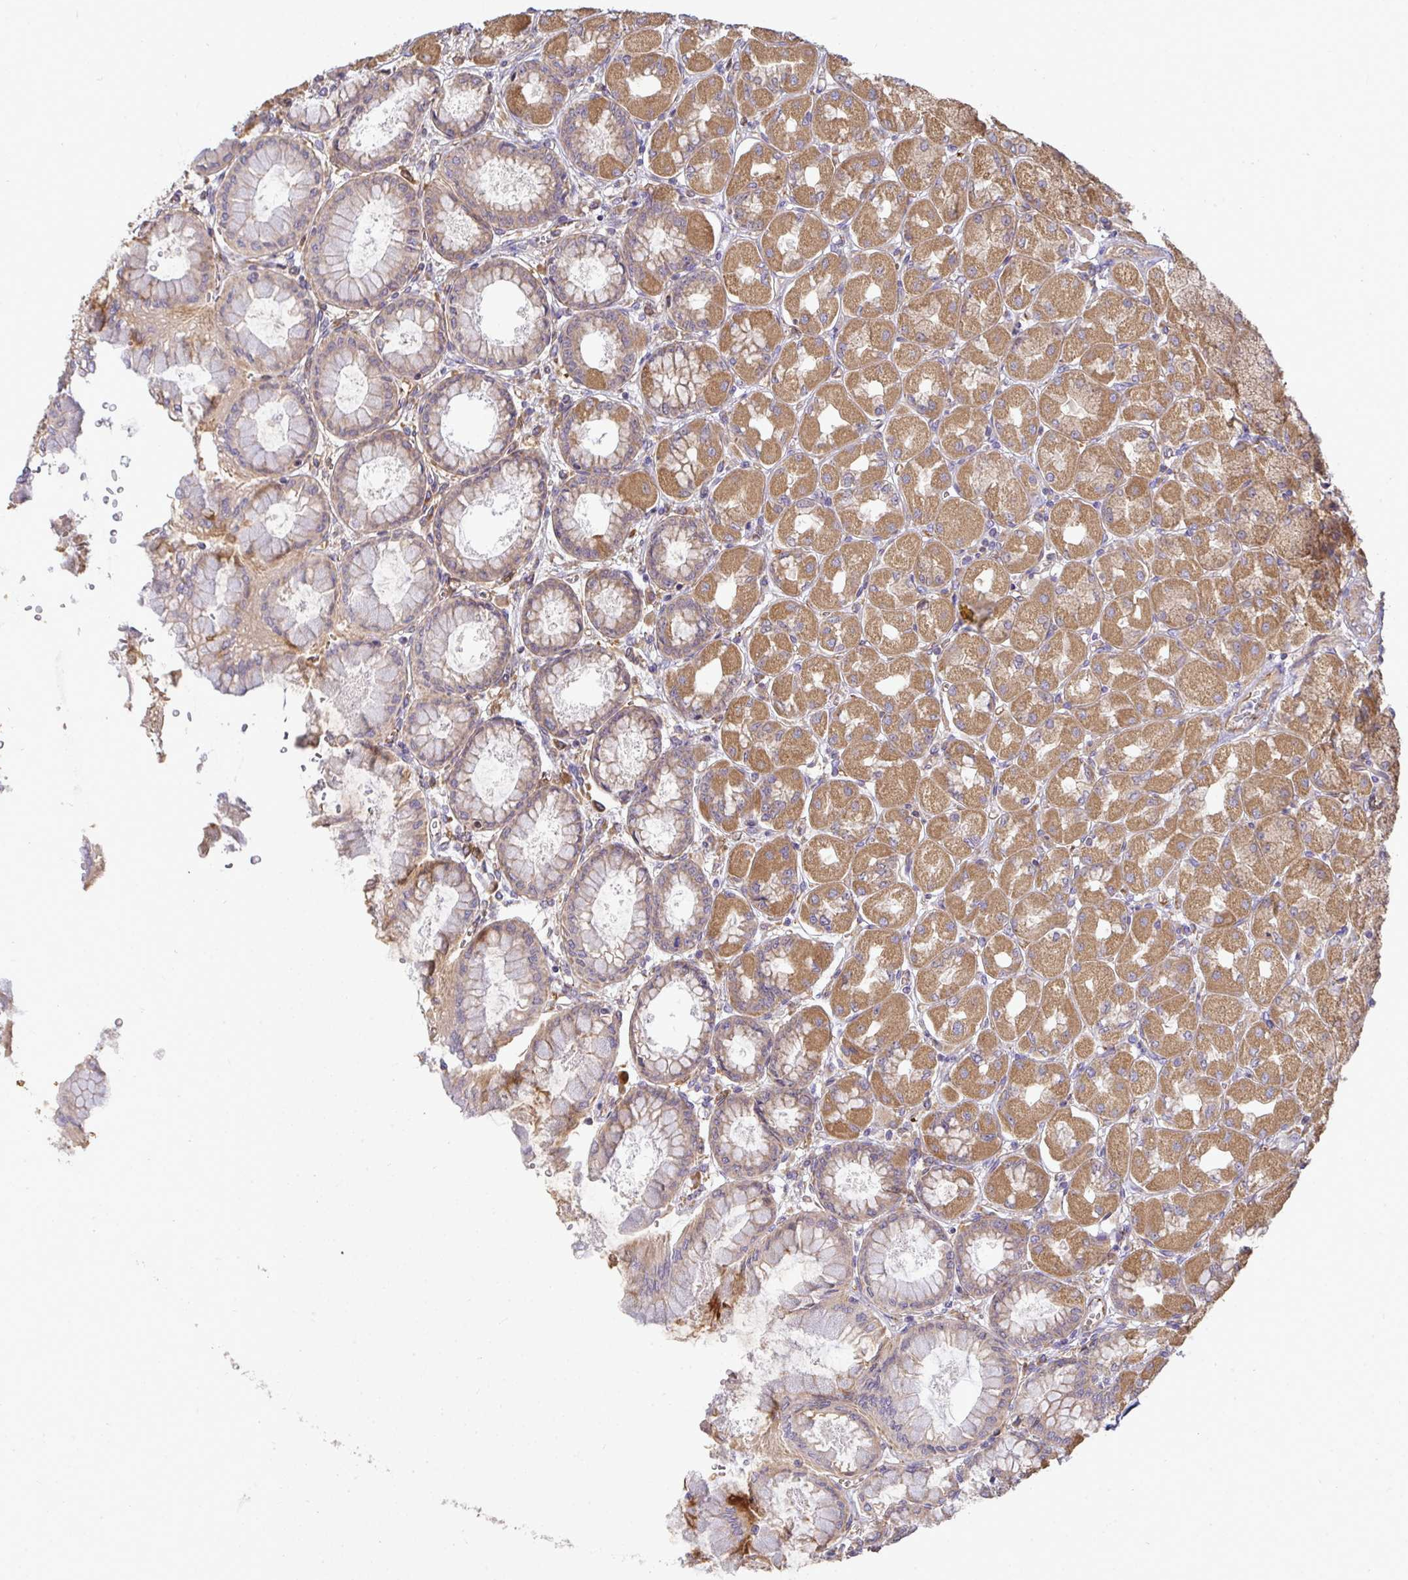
{"staining": {"intensity": "moderate", "quantity": ">75%", "location": "cytoplasmic/membranous"}, "tissue": "stomach", "cell_type": "Glandular cells", "image_type": "normal", "snomed": [{"axis": "morphology", "description": "Normal tissue, NOS"}, {"axis": "topography", "description": "Stomach, upper"}], "caption": "Immunohistochemical staining of normal human stomach displays medium levels of moderate cytoplasmic/membranous staining in about >75% of glandular cells.", "gene": "B4GALT6", "patient": {"sex": "female", "age": 56}}